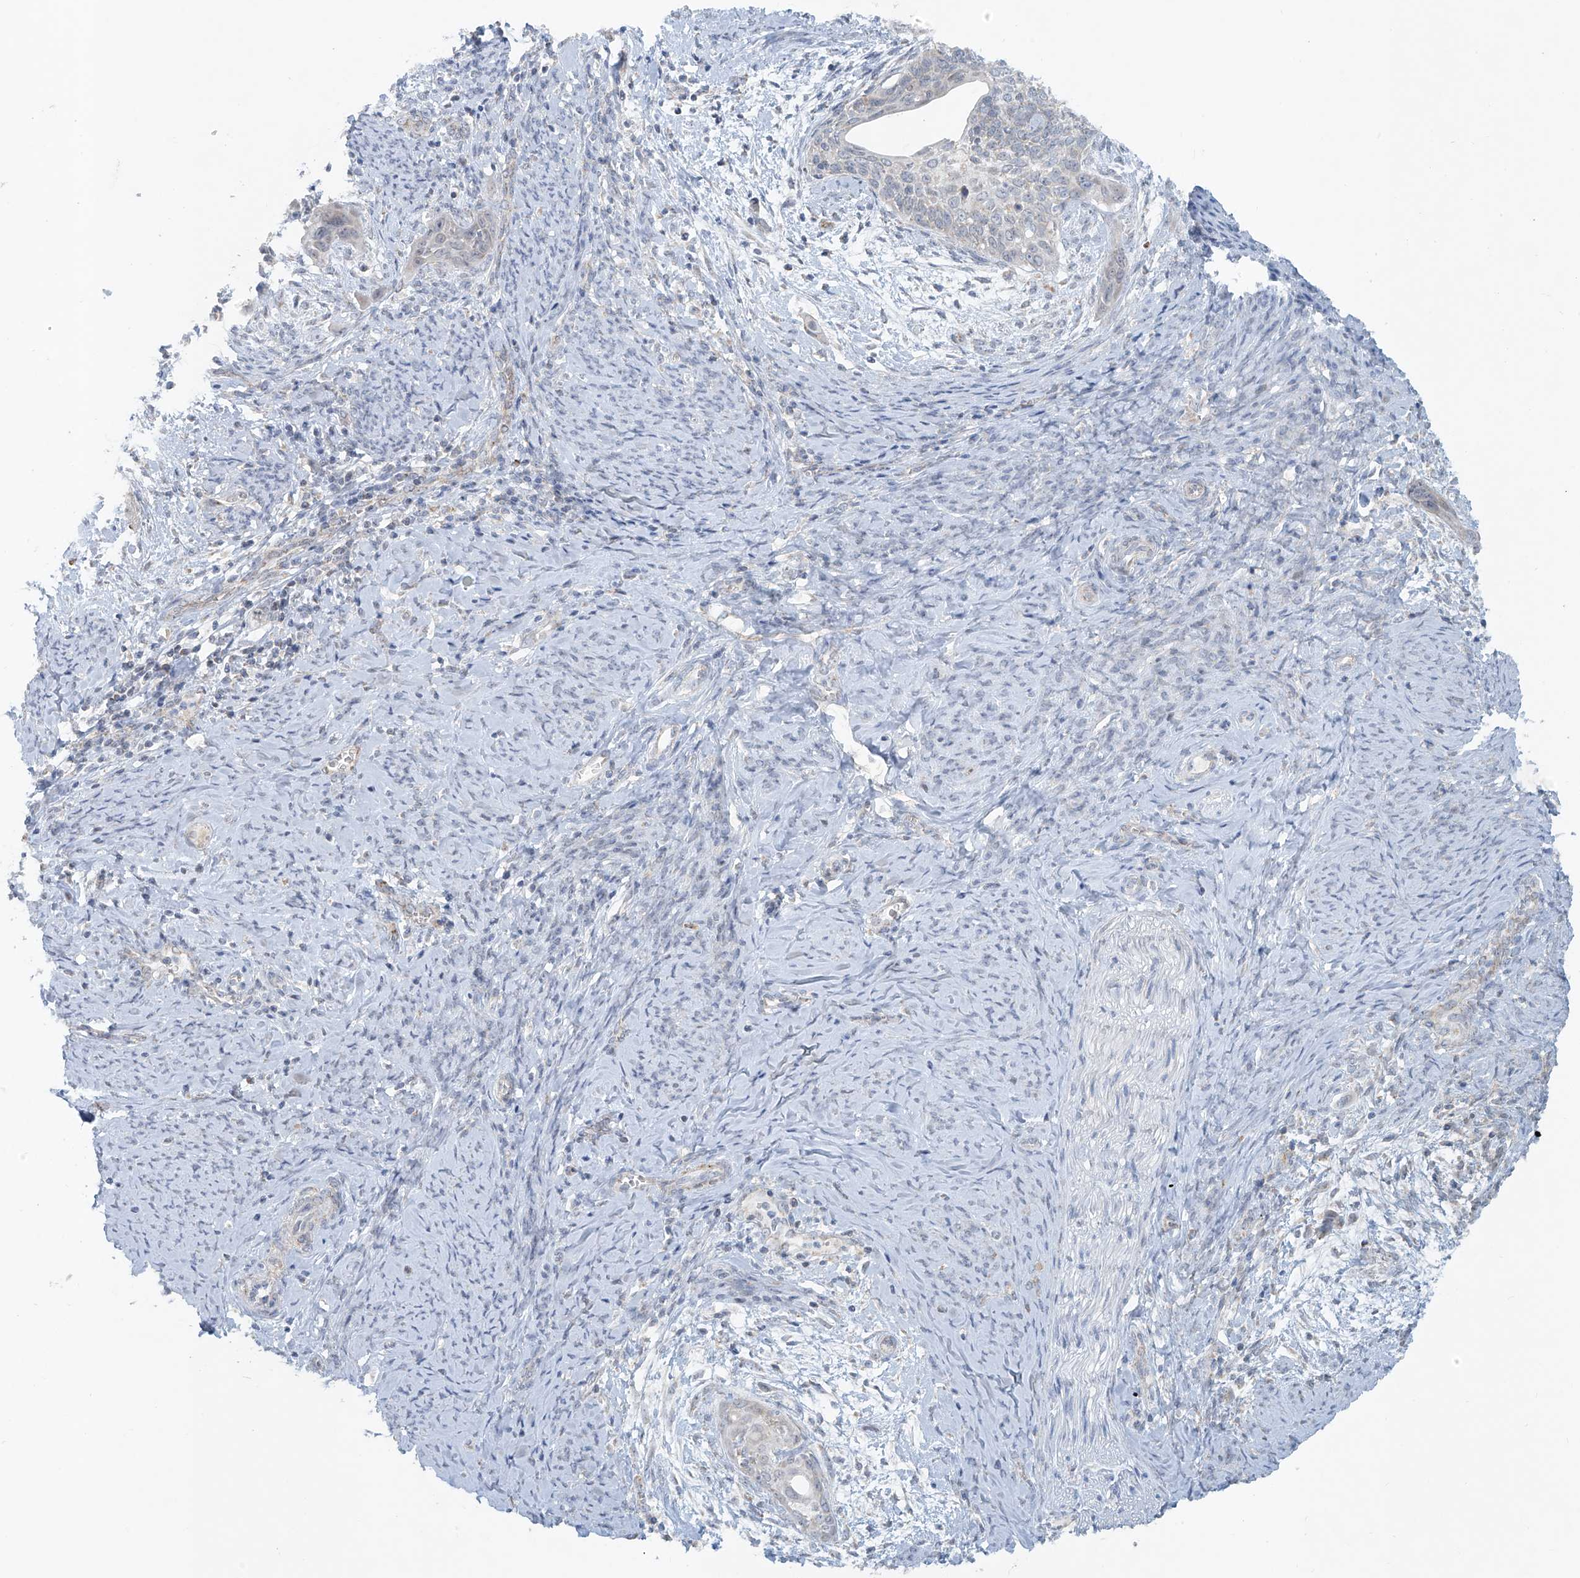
{"staining": {"intensity": "negative", "quantity": "none", "location": "none"}, "tissue": "cervical cancer", "cell_type": "Tumor cells", "image_type": "cancer", "snomed": [{"axis": "morphology", "description": "Squamous cell carcinoma, NOS"}, {"axis": "topography", "description": "Cervix"}], "caption": "The immunohistochemistry (IHC) micrograph has no significant positivity in tumor cells of squamous cell carcinoma (cervical) tissue.", "gene": "SMDT1", "patient": {"sex": "female", "age": 33}}